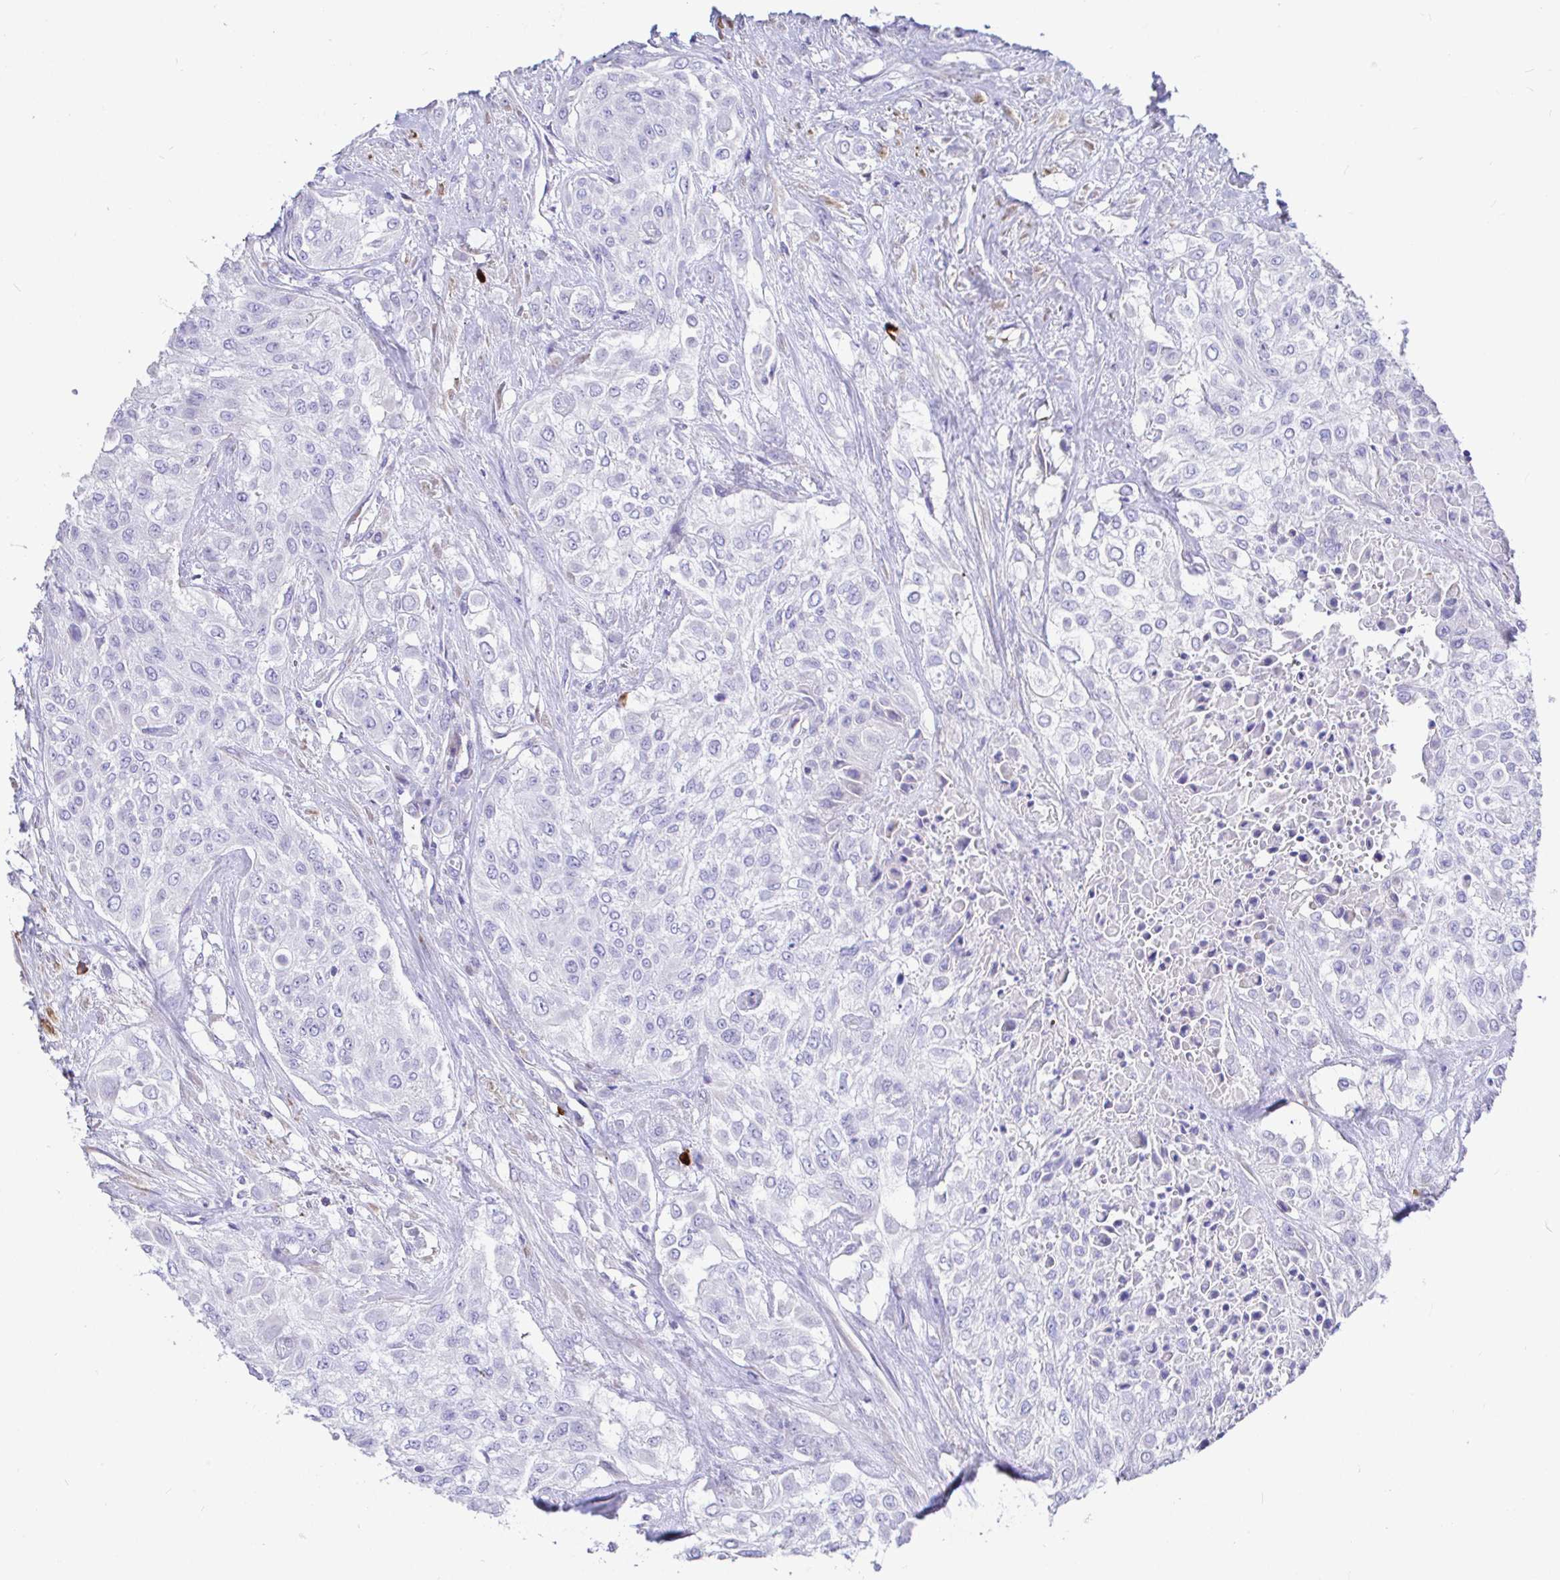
{"staining": {"intensity": "negative", "quantity": "none", "location": "none"}, "tissue": "urothelial cancer", "cell_type": "Tumor cells", "image_type": "cancer", "snomed": [{"axis": "morphology", "description": "Urothelial carcinoma, High grade"}, {"axis": "topography", "description": "Urinary bladder"}], "caption": "Image shows no protein staining in tumor cells of high-grade urothelial carcinoma tissue.", "gene": "CCDC62", "patient": {"sex": "male", "age": 57}}